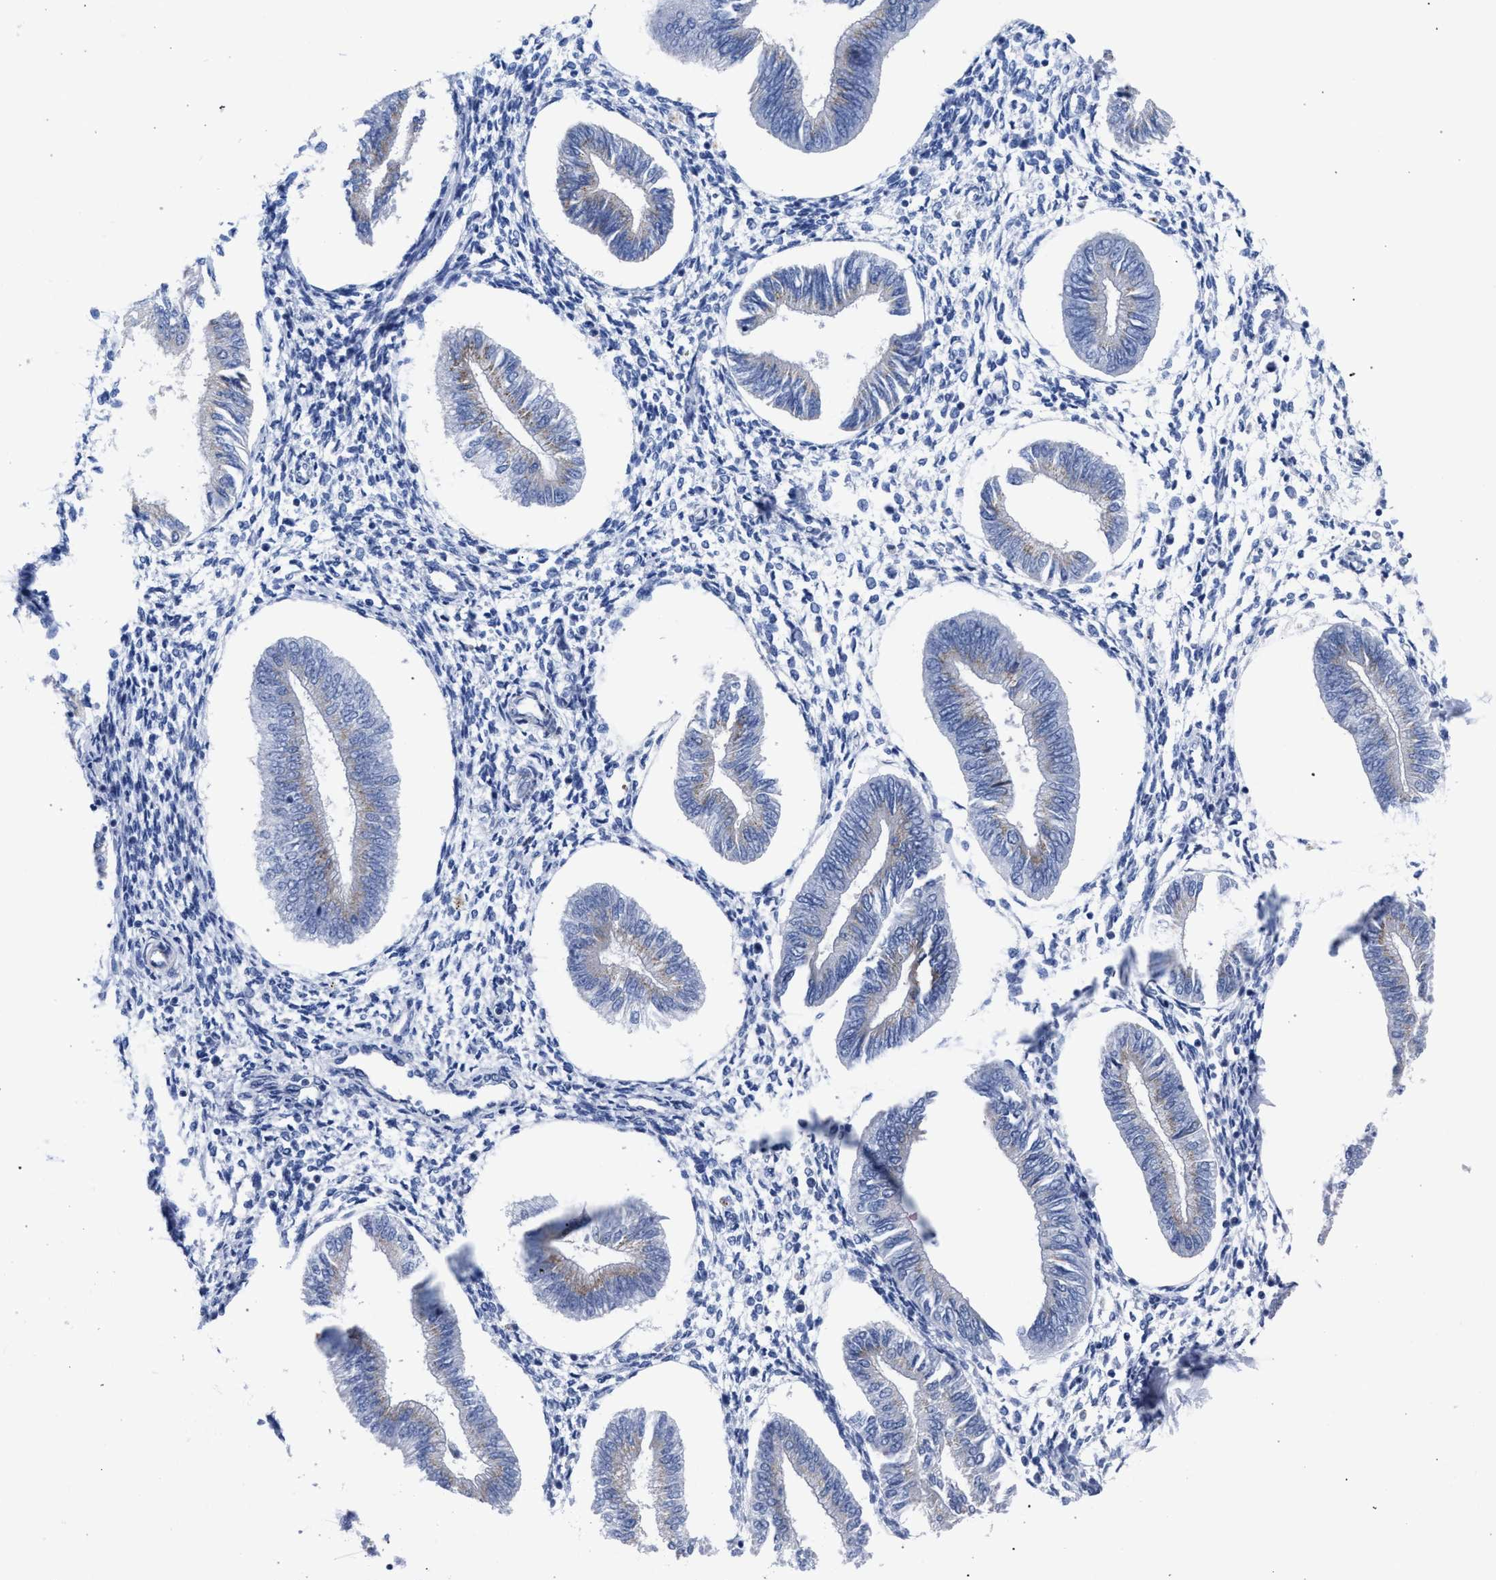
{"staining": {"intensity": "weak", "quantity": "<25%", "location": "cytoplasmic/membranous"}, "tissue": "endometrium", "cell_type": "Cells in endometrial stroma", "image_type": "normal", "snomed": [{"axis": "morphology", "description": "Normal tissue, NOS"}, {"axis": "topography", "description": "Endometrium"}], "caption": "DAB immunohistochemical staining of normal human endometrium demonstrates no significant positivity in cells in endometrial stroma.", "gene": "GOLGA2", "patient": {"sex": "female", "age": 50}}